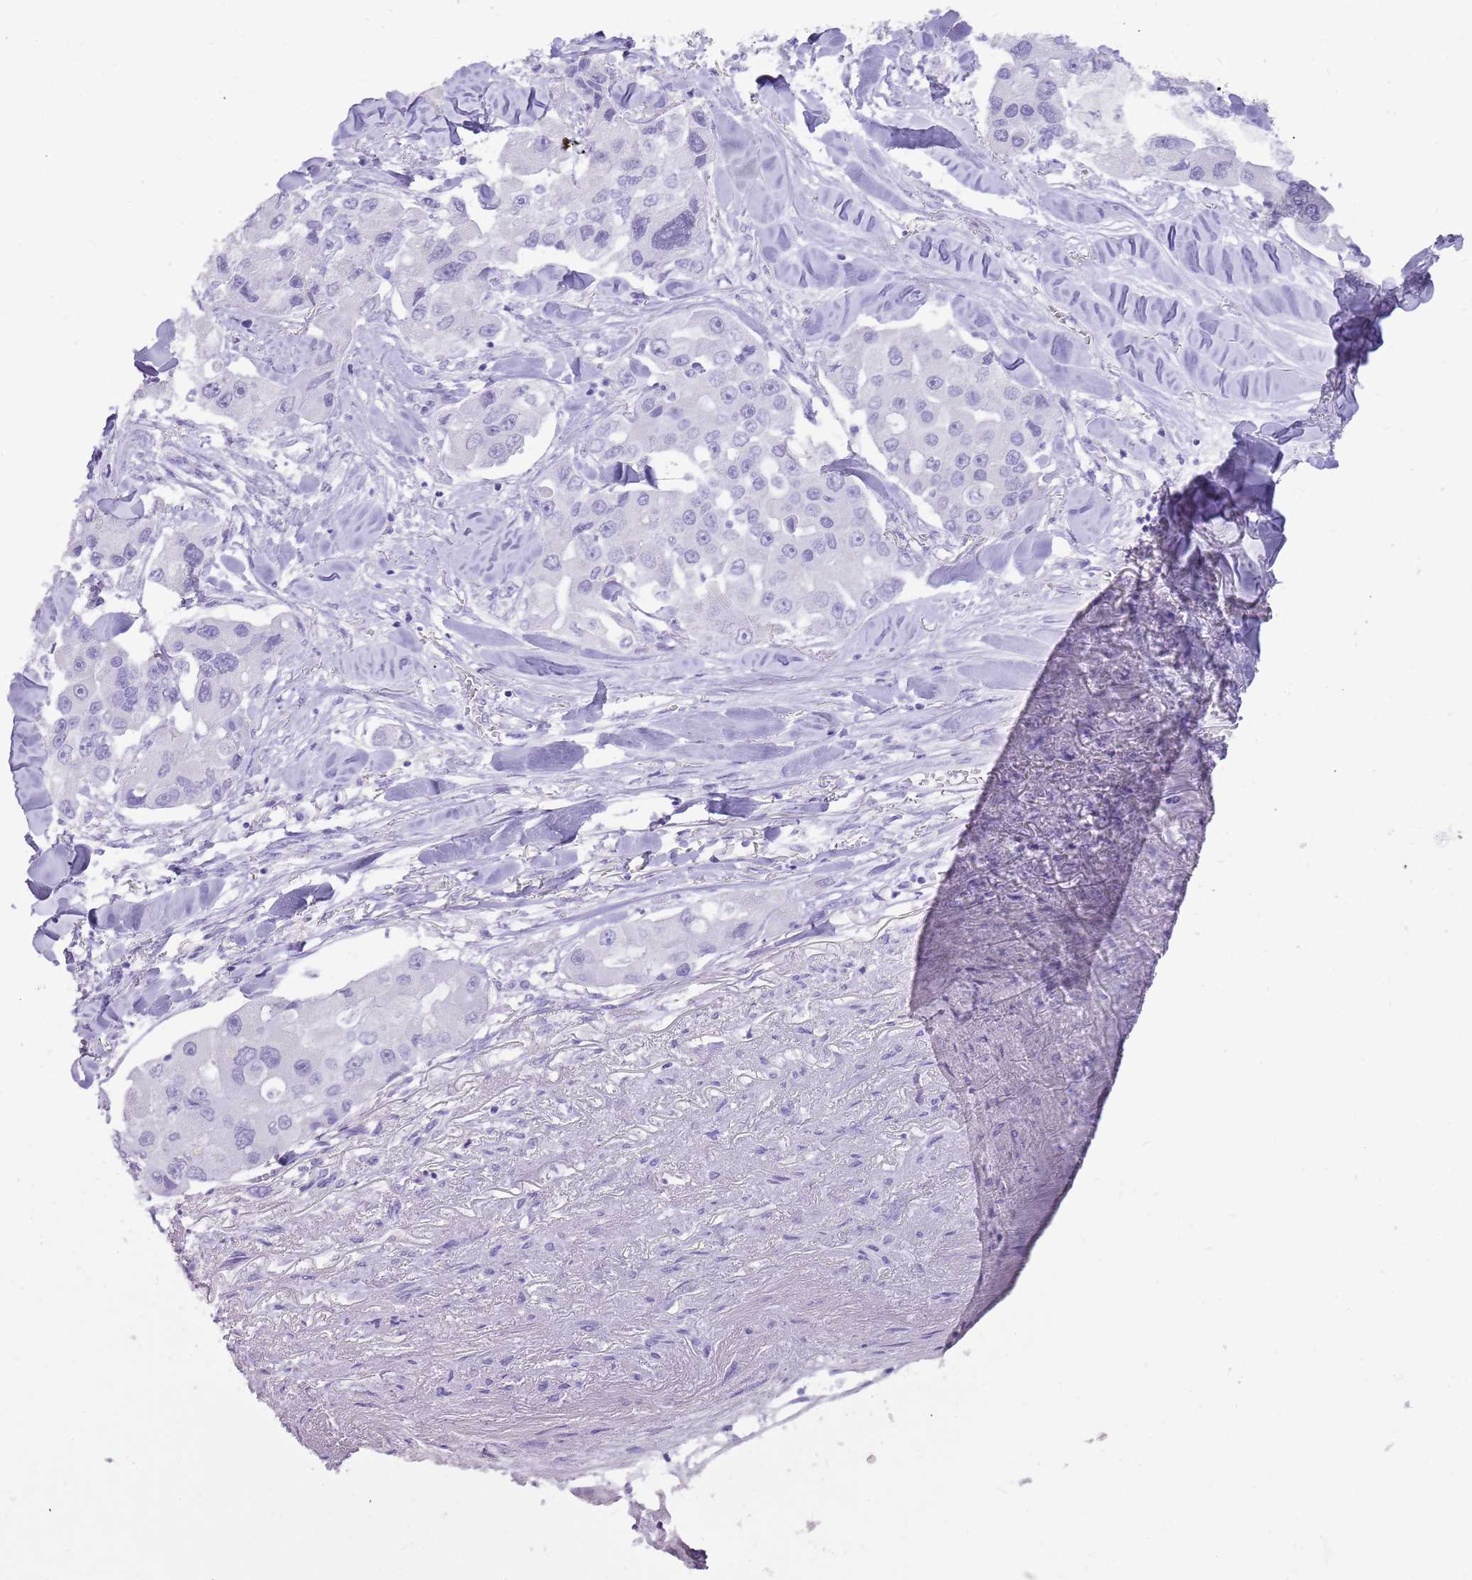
{"staining": {"intensity": "negative", "quantity": "none", "location": "none"}, "tissue": "lung cancer", "cell_type": "Tumor cells", "image_type": "cancer", "snomed": [{"axis": "morphology", "description": "Adenocarcinoma, NOS"}, {"axis": "topography", "description": "Lung"}], "caption": "The micrograph exhibits no significant positivity in tumor cells of lung cancer (adenocarcinoma).", "gene": "NBPF3", "patient": {"sex": "female", "age": 54}}